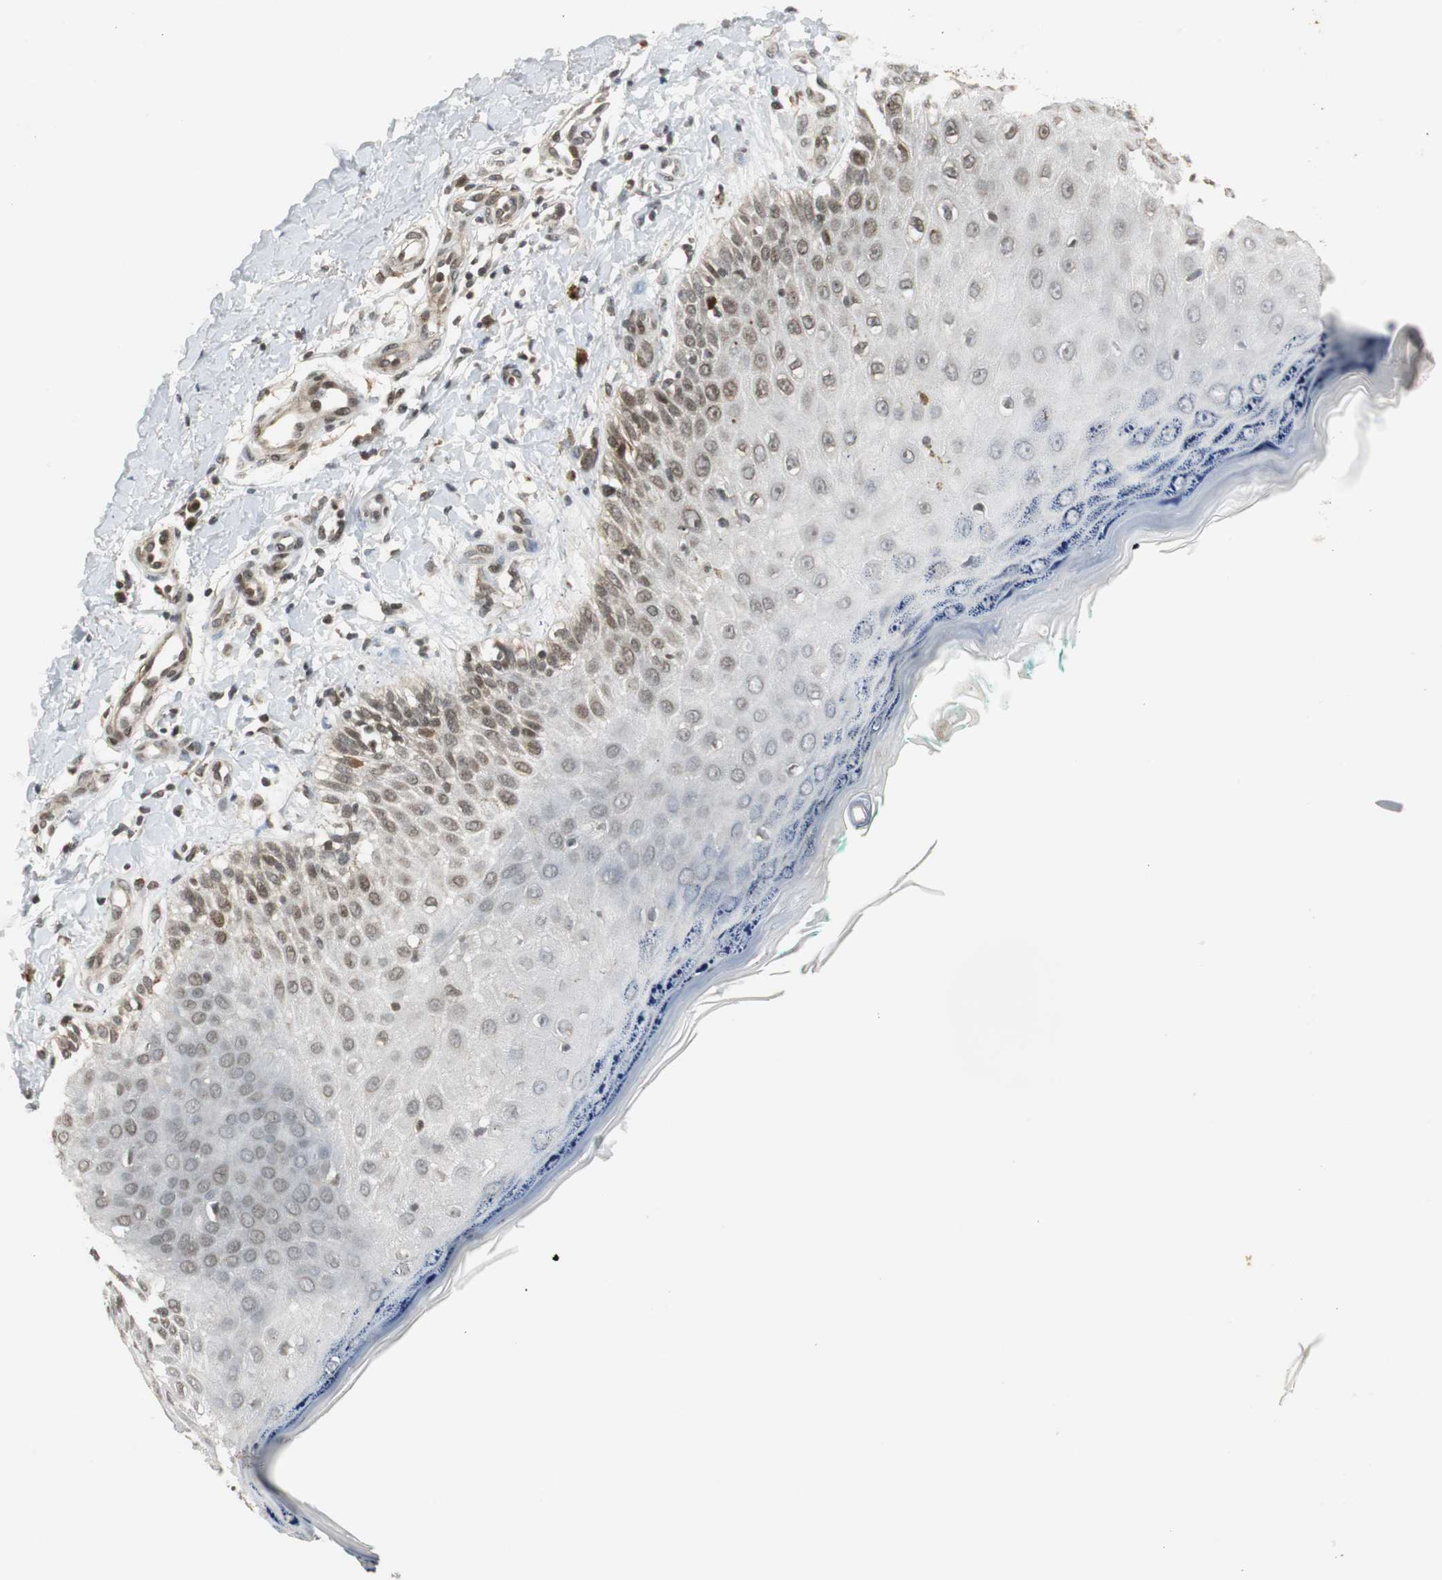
{"staining": {"intensity": "weak", "quantity": "25%-75%", "location": "nuclear"}, "tissue": "skin cancer", "cell_type": "Tumor cells", "image_type": "cancer", "snomed": [{"axis": "morphology", "description": "Squamous cell carcinoma, NOS"}, {"axis": "topography", "description": "Skin"}], "caption": "This micrograph demonstrates IHC staining of skin squamous cell carcinoma, with low weak nuclear expression in approximately 25%-75% of tumor cells.", "gene": "MPG", "patient": {"sex": "female", "age": 42}}